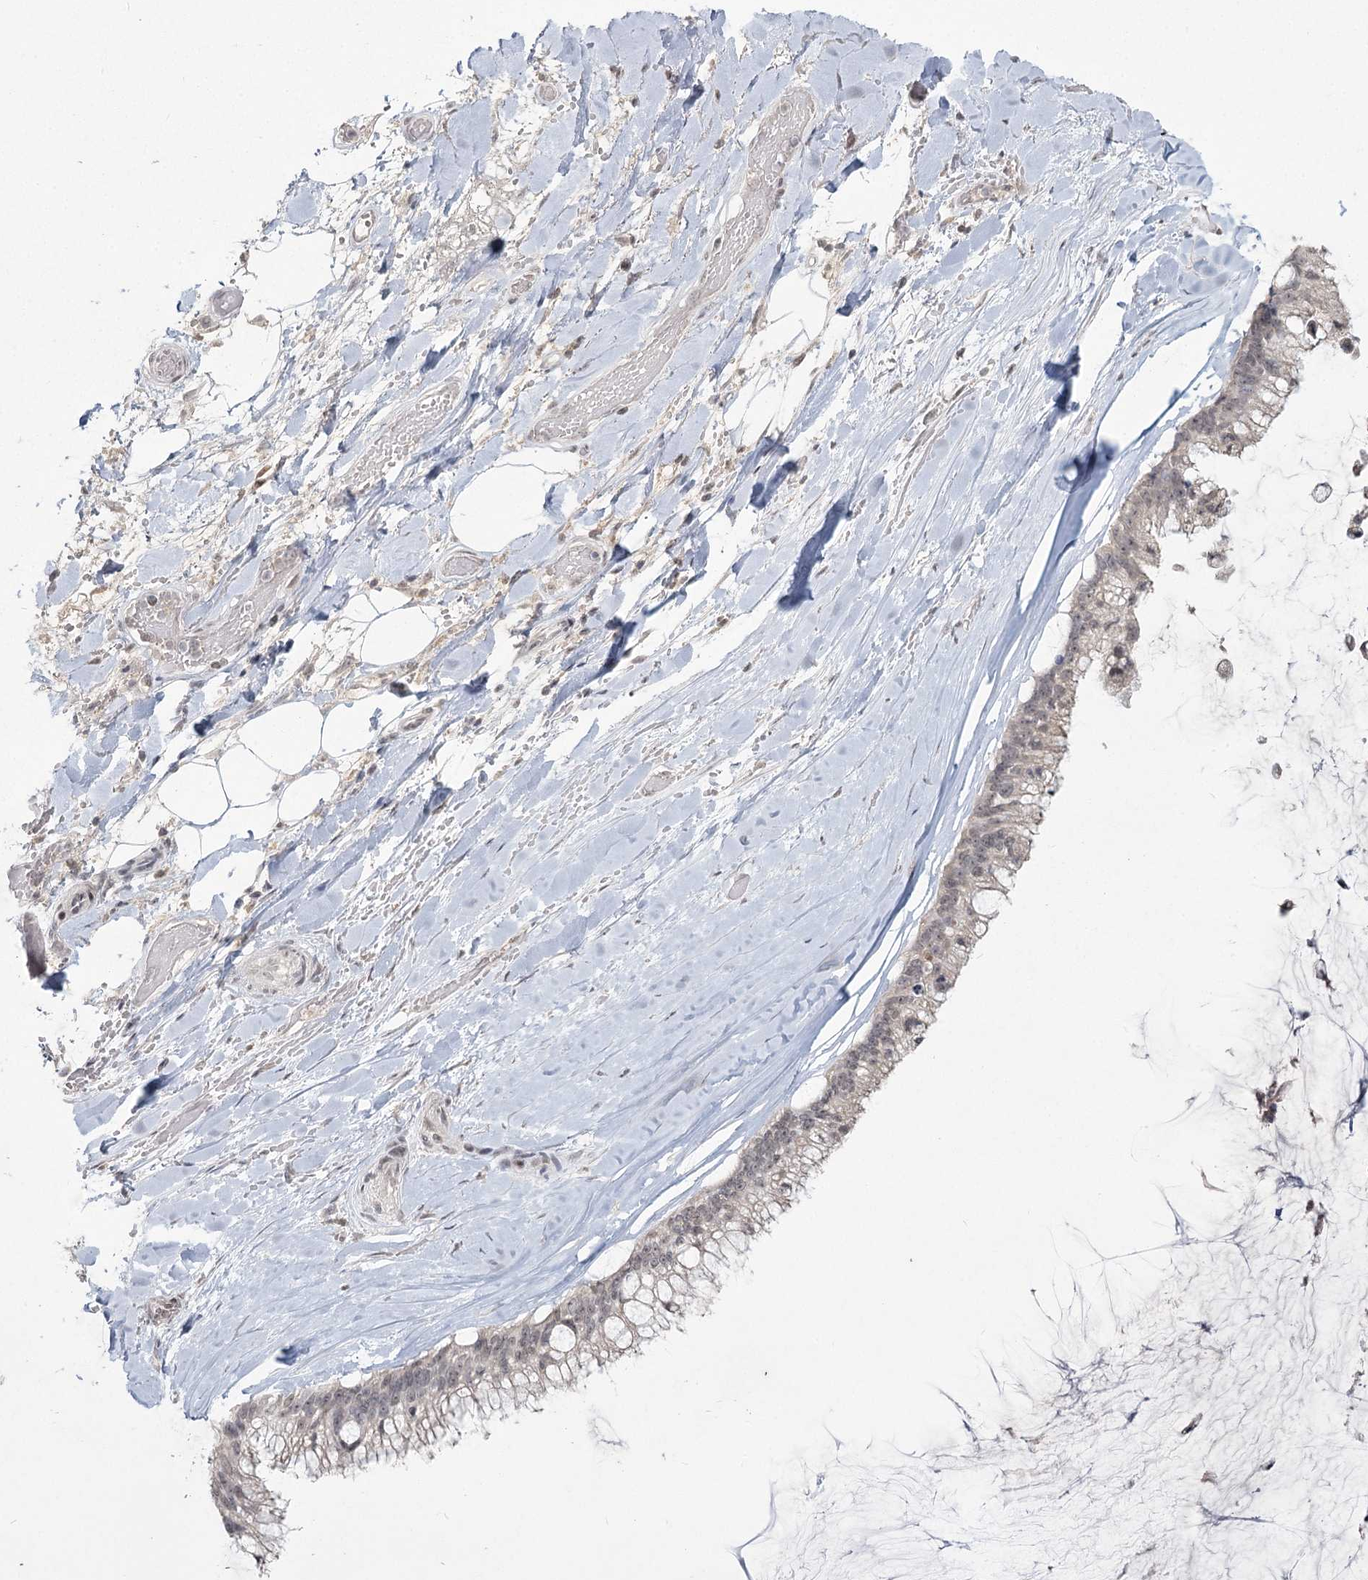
{"staining": {"intensity": "weak", "quantity": "<25%", "location": "cytoplasmic/membranous"}, "tissue": "ovarian cancer", "cell_type": "Tumor cells", "image_type": "cancer", "snomed": [{"axis": "morphology", "description": "Cystadenocarcinoma, mucinous, NOS"}, {"axis": "topography", "description": "Ovary"}], "caption": "Immunohistochemistry of ovarian cancer (mucinous cystadenocarcinoma) exhibits no positivity in tumor cells.", "gene": "LY6G5C", "patient": {"sex": "female", "age": 39}}